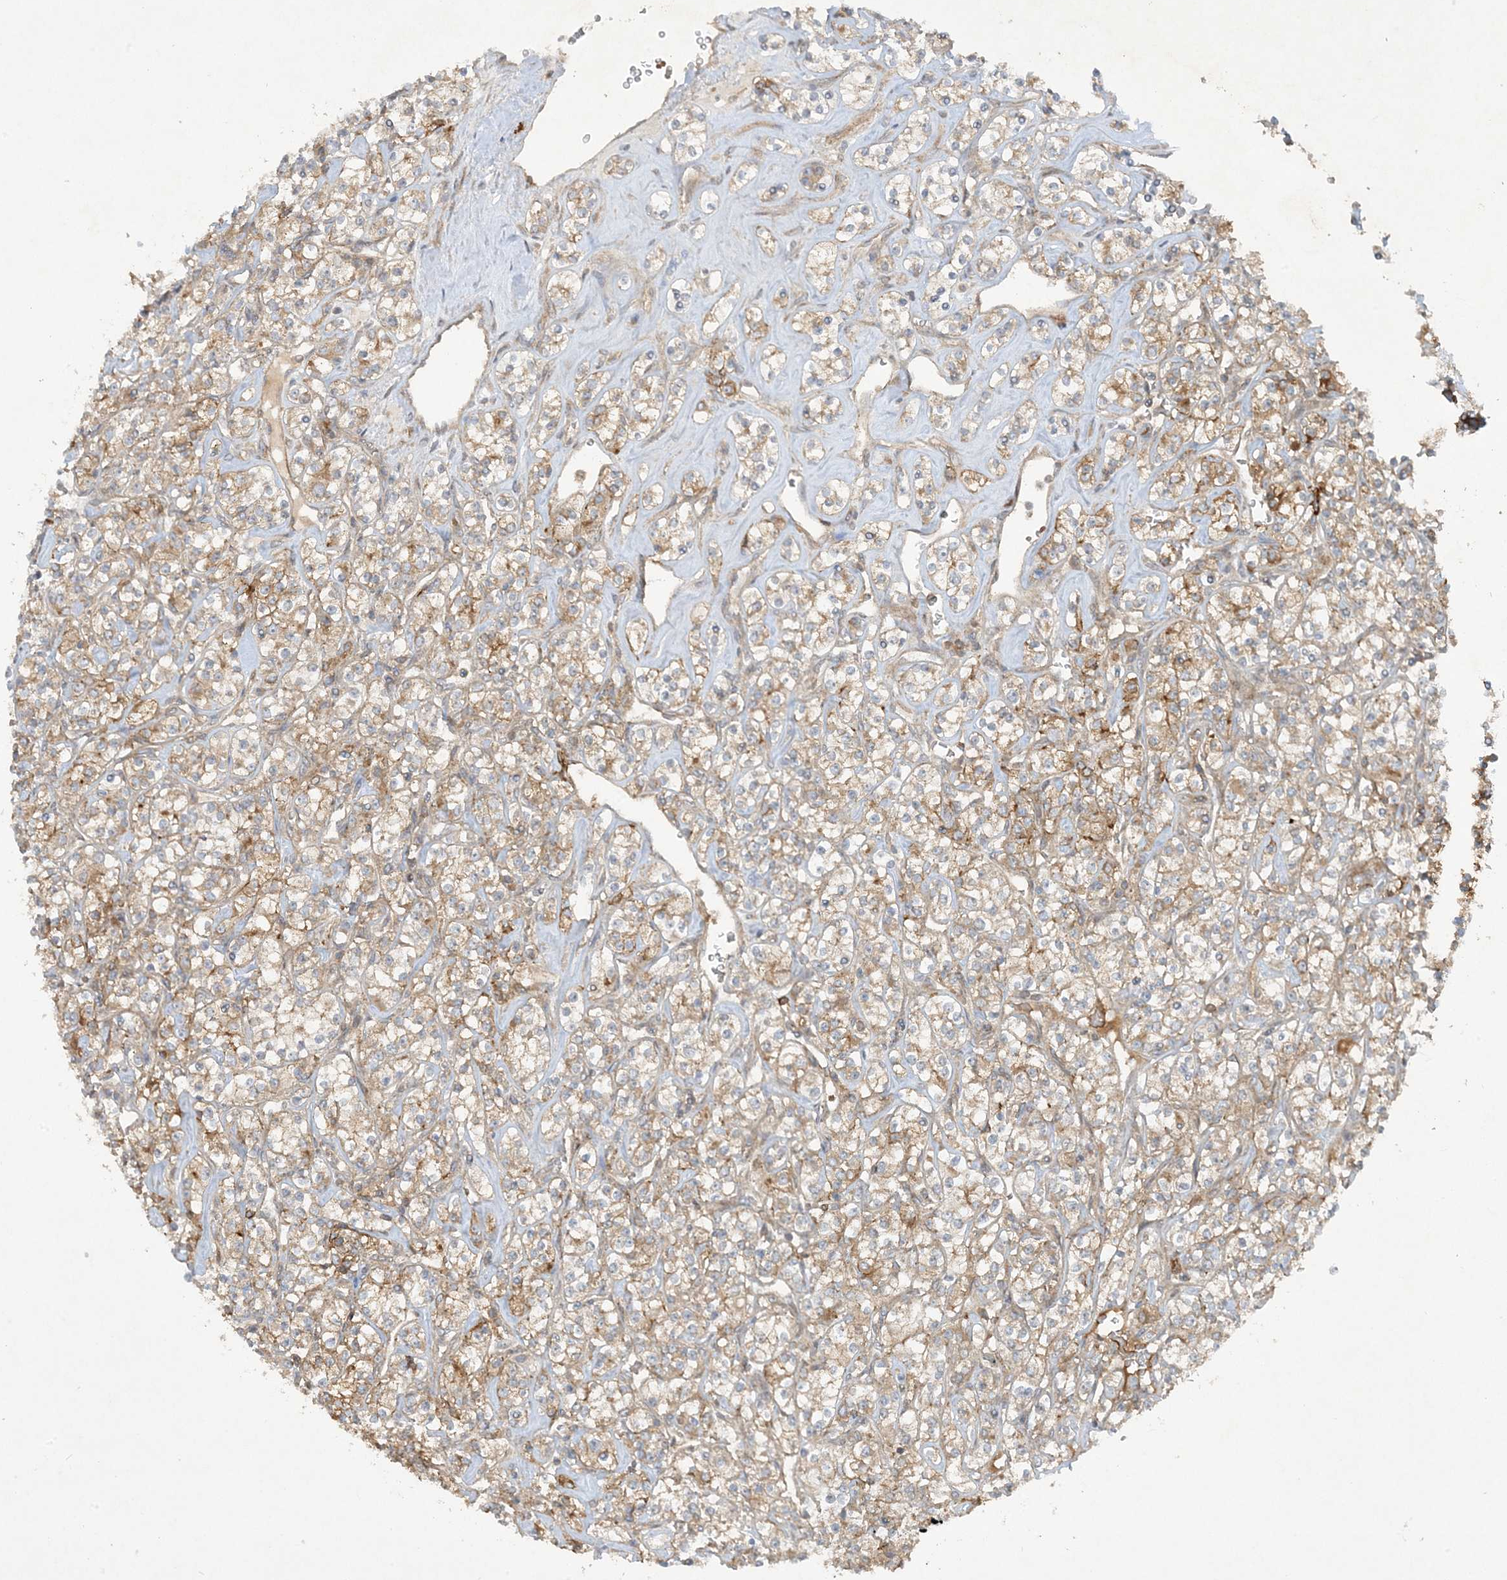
{"staining": {"intensity": "weak", "quantity": ">75%", "location": "cytoplasmic/membranous"}, "tissue": "renal cancer", "cell_type": "Tumor cells", "image_type": "cancer", "snomed": [{"axis": "morphology", "description": "Adenocarcinoma, NOS"}, {"axis": "topography", "description": "Kidney"}], "caption": "DAB (3,3'-diaminobenzidine) immunohistochemical staining of human renal adenocarcinoma demonstrates weak cytoplasmic/membranous protein expression in approximately >75% of tumor cells. (DAB IHC with brightfield microscopy, high magnification).", "gene": "STAM2", "patient": {"sex": "male", "age": 77}}